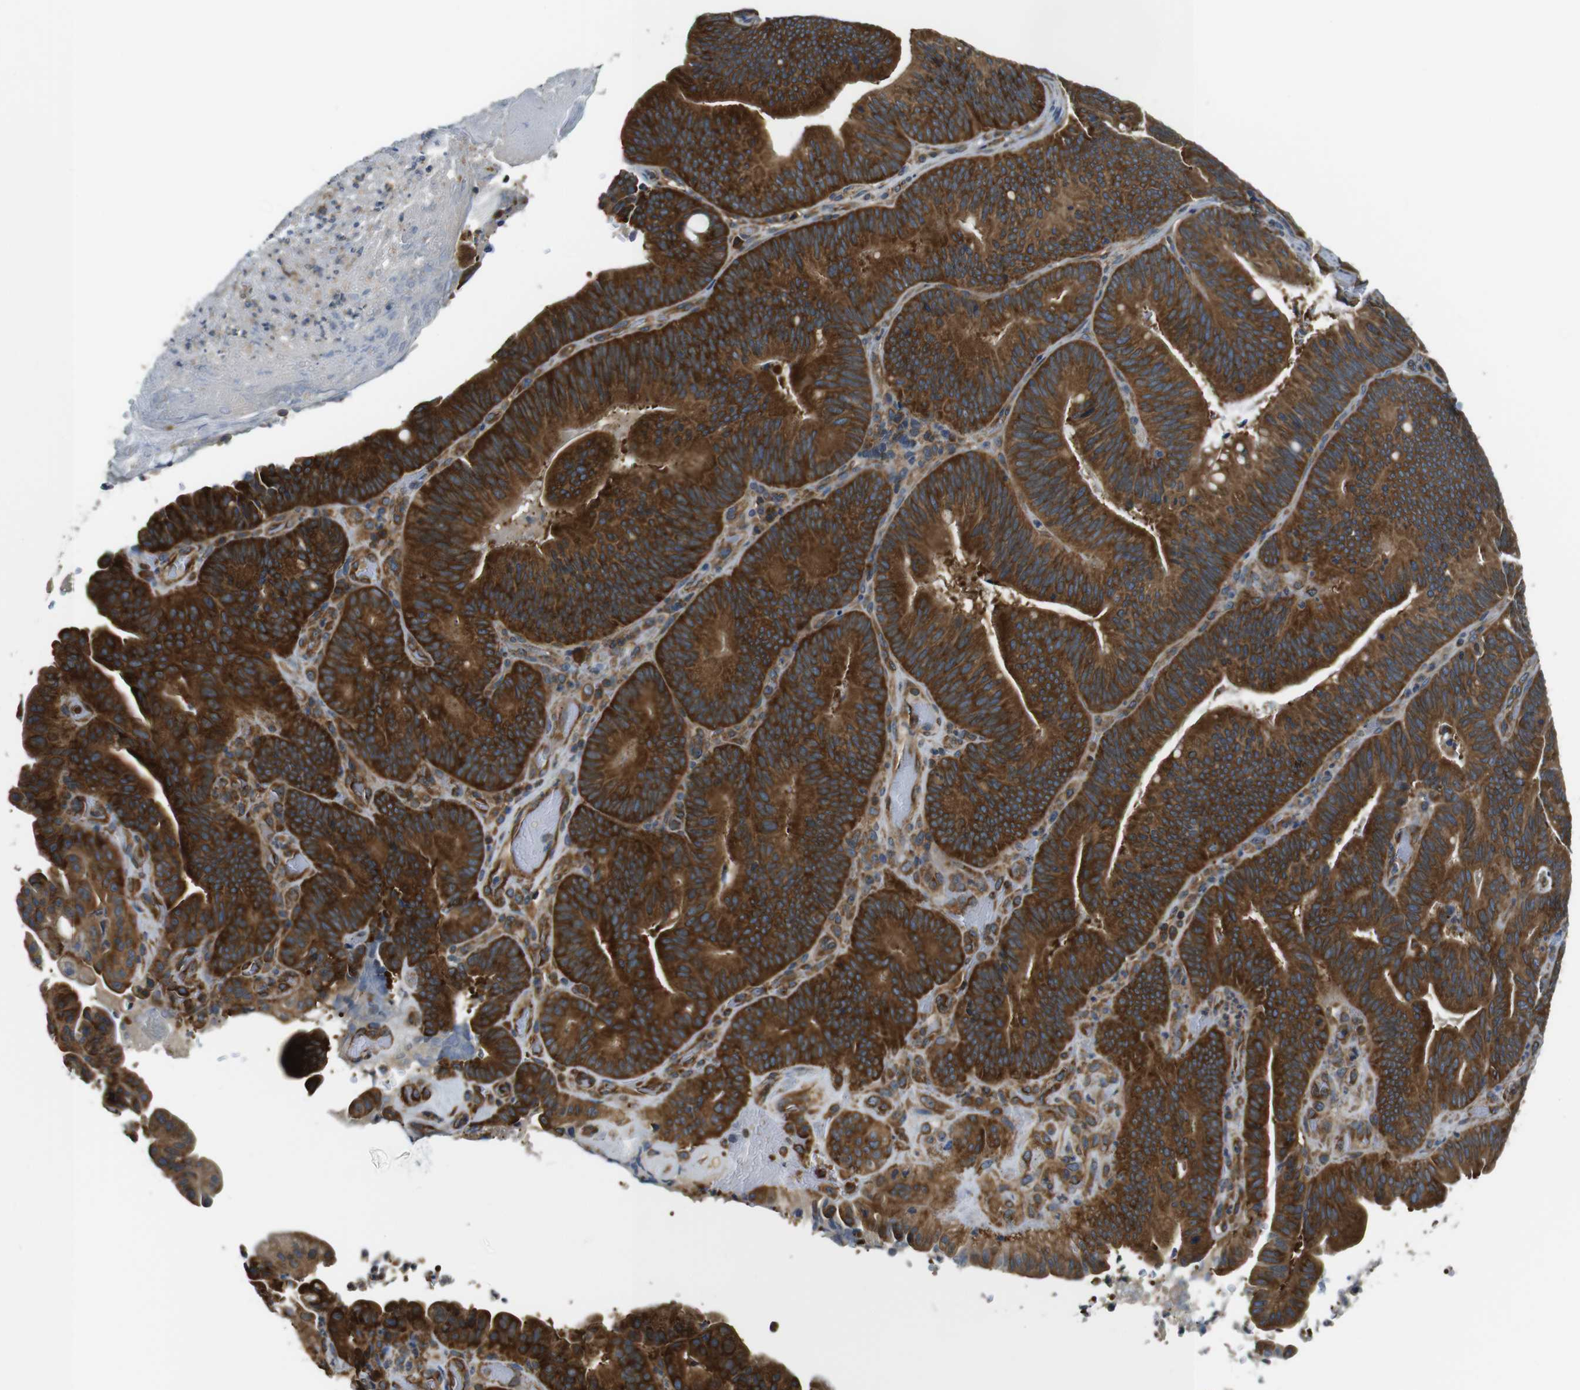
{"staining": {"intensity": "strong", "quantity": ">75%", "location": "cytoplasmic/membranous"}, "tissue": "pancreatic cancer", "cell_type": "Tumor cells", "image_type": "cancer", "snomed": [{"axis": "morphology", "description": "Adenocarcinoma, NOS"}, {"axis": "topography", "description": "Pancreas"}], "caption": "DAB (3,3'-diaminobenzidine) immunohistochemical staining of pancreatic cancer (adenocarcinoma) displays strong cytoplasmic/membranous protein positivity in approximately >75% of tumor cells.", "gene": "TSC1", "patient": {"sex": "male", "age": 82}}